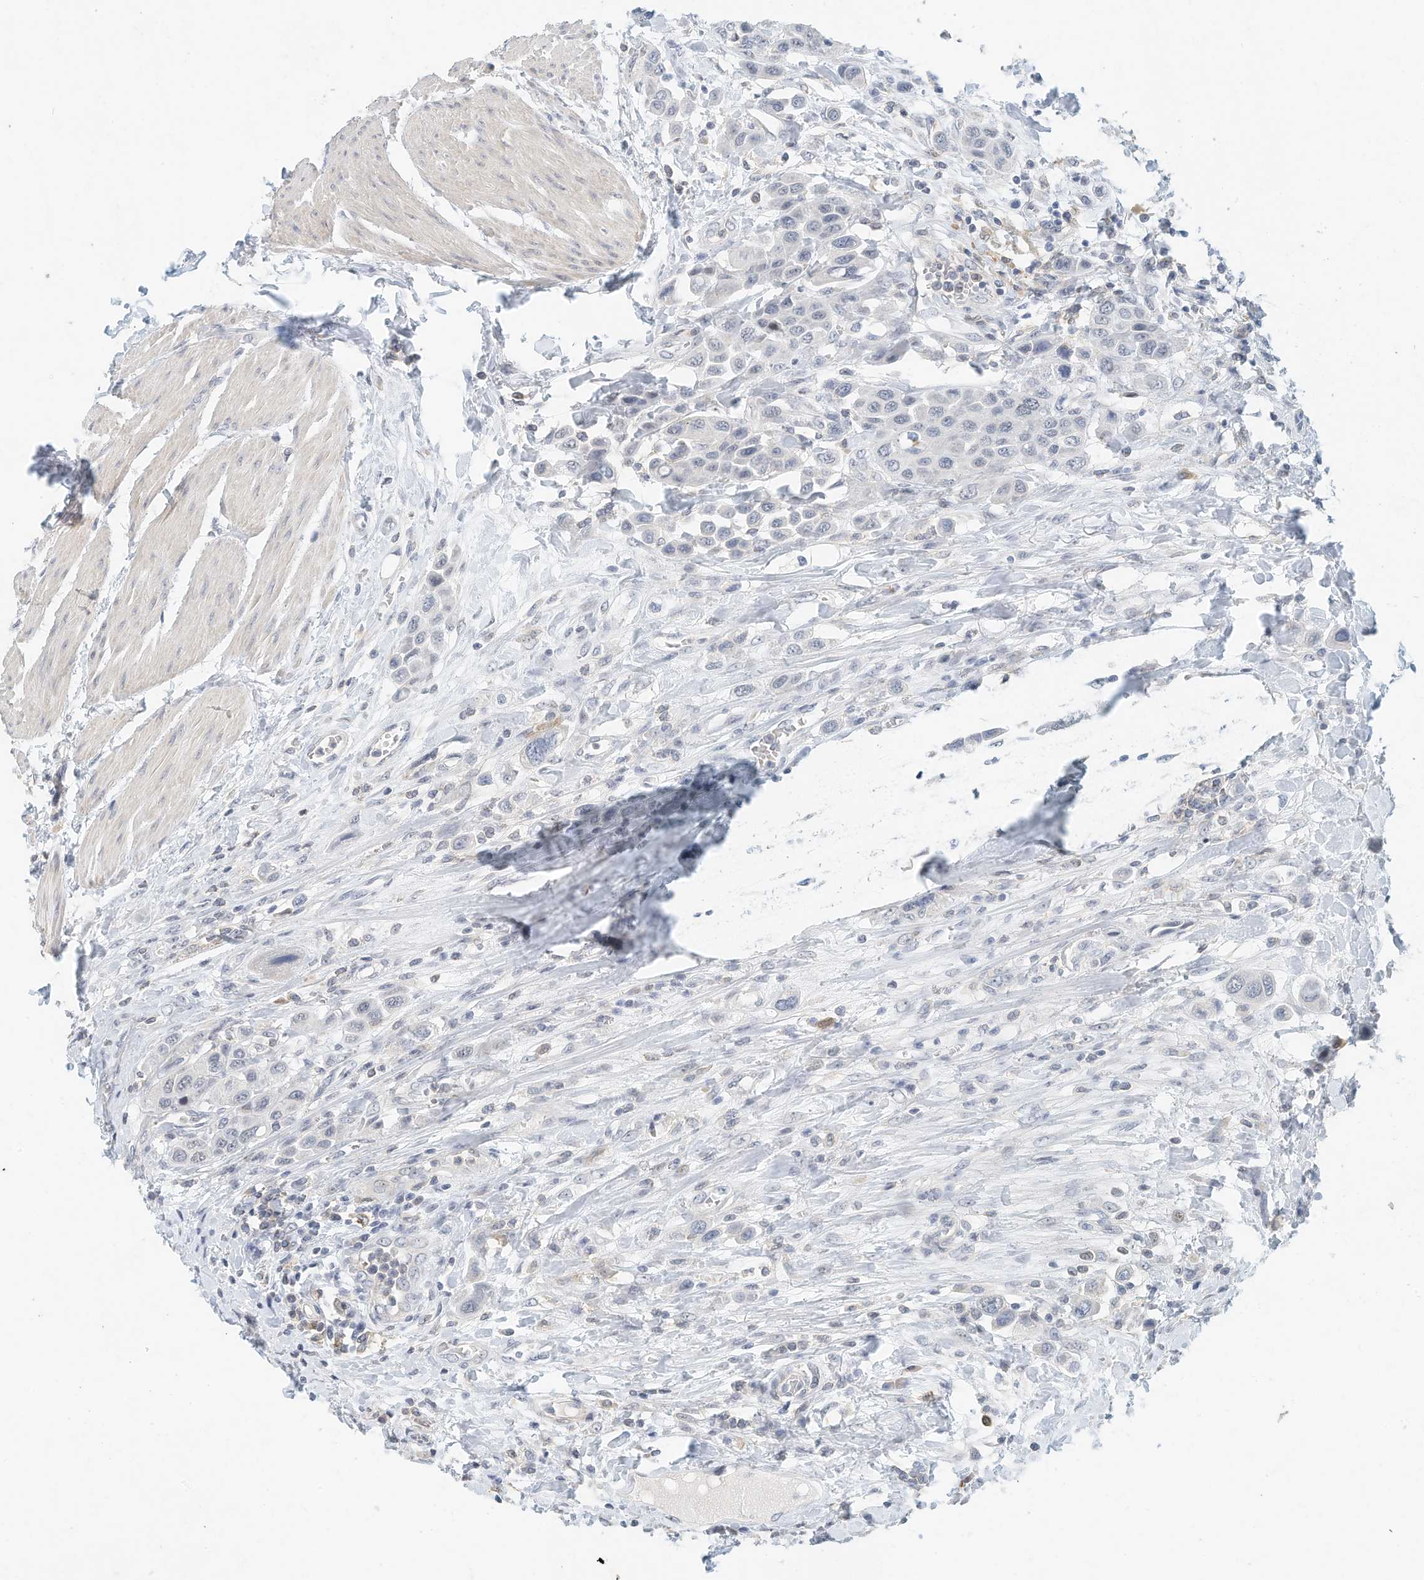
{"staining": {"intensity": "negative", "quantity": "none", "location": "none"}, "tissue": "urothelial cancer", "cell_type": "Tumor cells", "image_type": "cancer", "snomed": [{"axis": "morphology", "description": "Urothelial carcinoma, High grade"}, {"axis": "topography", "description": "Urinary bladder"}], "caption": "There is no significant positivity in tumor cells of urothelial cancer. (Brightfield microscopy of DAB (3,3'-diaminobenzidine) IHC at high magnification).", "gene": "MICAL1", "patient": {"sex": "male", "age": 50}}